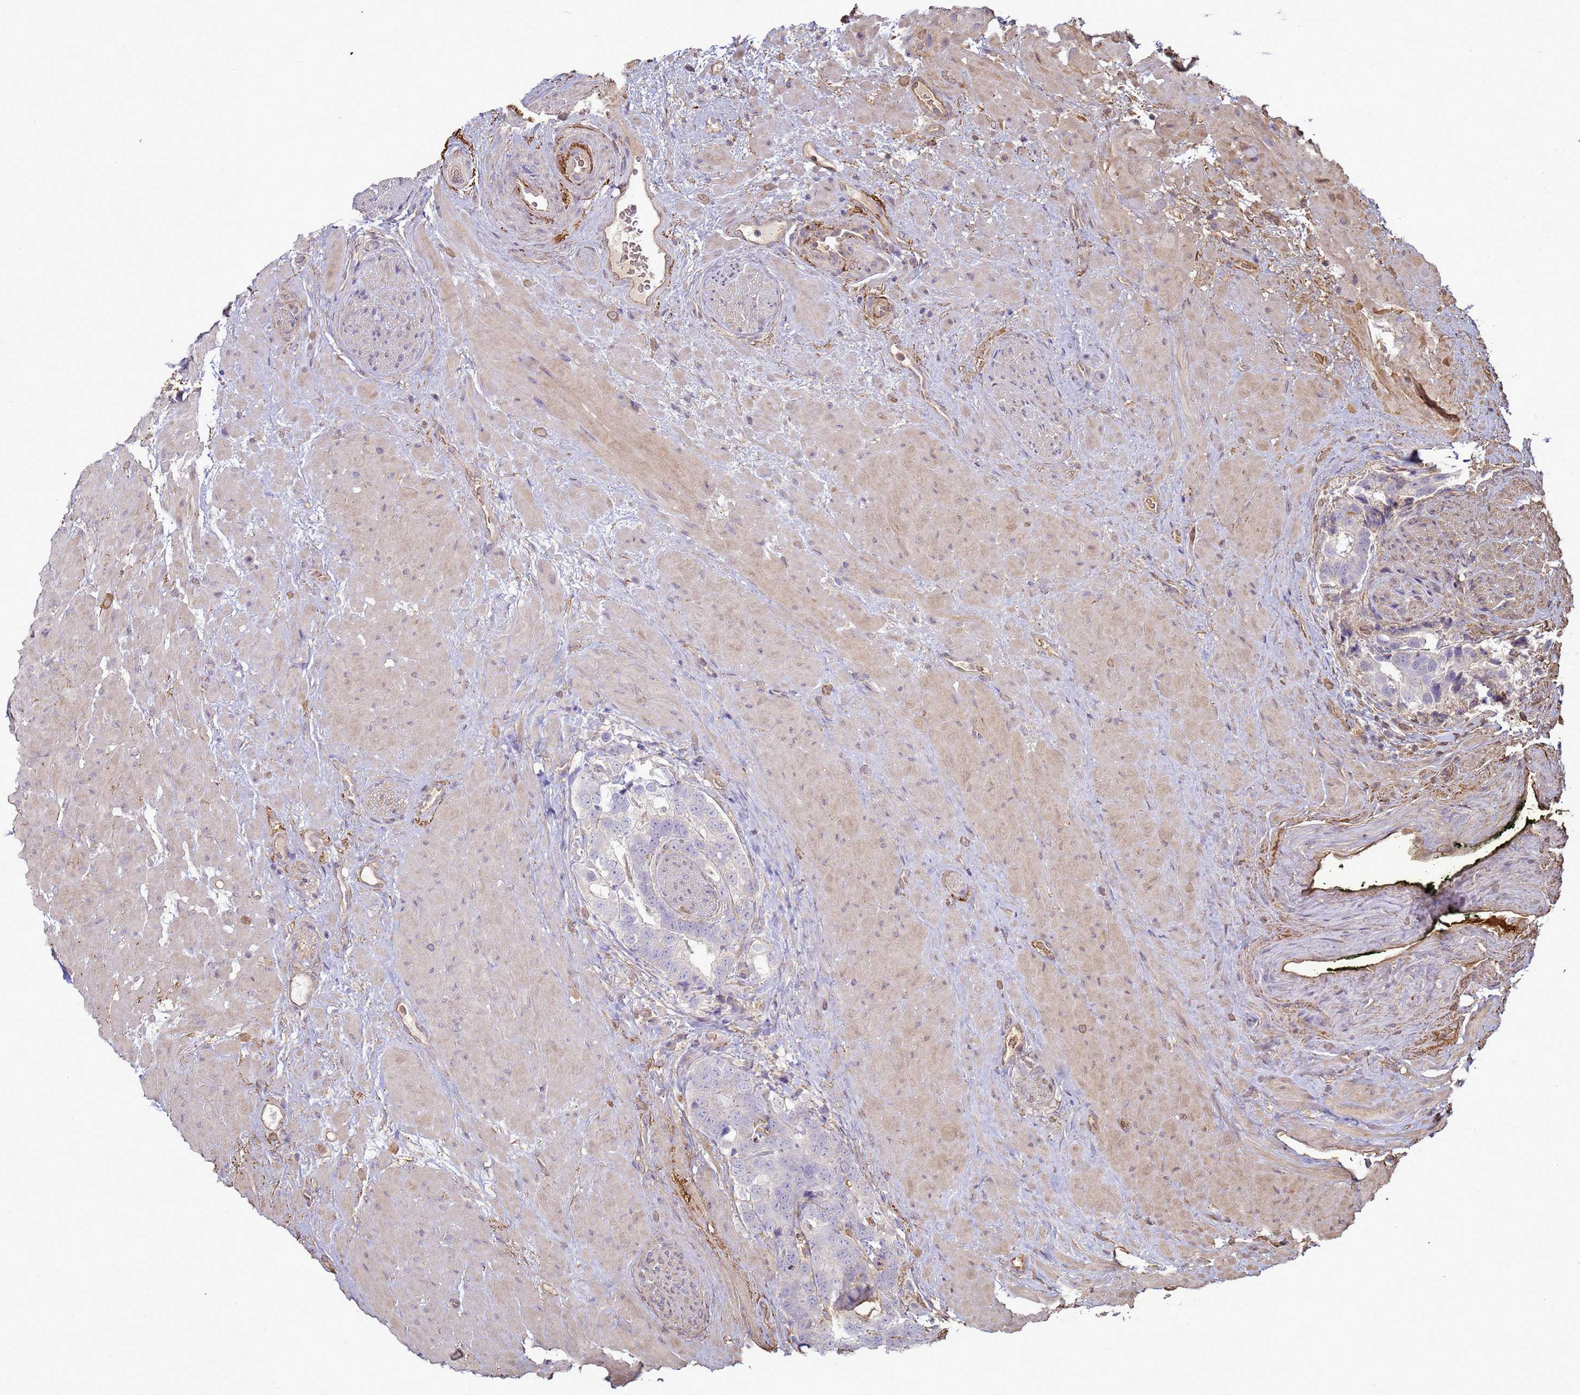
{"staining": {"intensity": "negative", "quantity": "none", "location": "none"}, "tissue": "prostate cancer", "cell_type": "Tumor cells", "image_type": "cancer", "snomed": [{"axis": "morphology", "description": "Adenocarcinoma, High grade"}, {"axis": "topography", "description": "Prostate"}], "caption": "A high-resolution micrograph shows immunohistochemistry (IHC) staining of high-grade adenocarcinoma (prostate), which reveals no significant expression in tumor cells.", "gene": "SGIP1", "patient": {"sex": "male", "age": 74}}